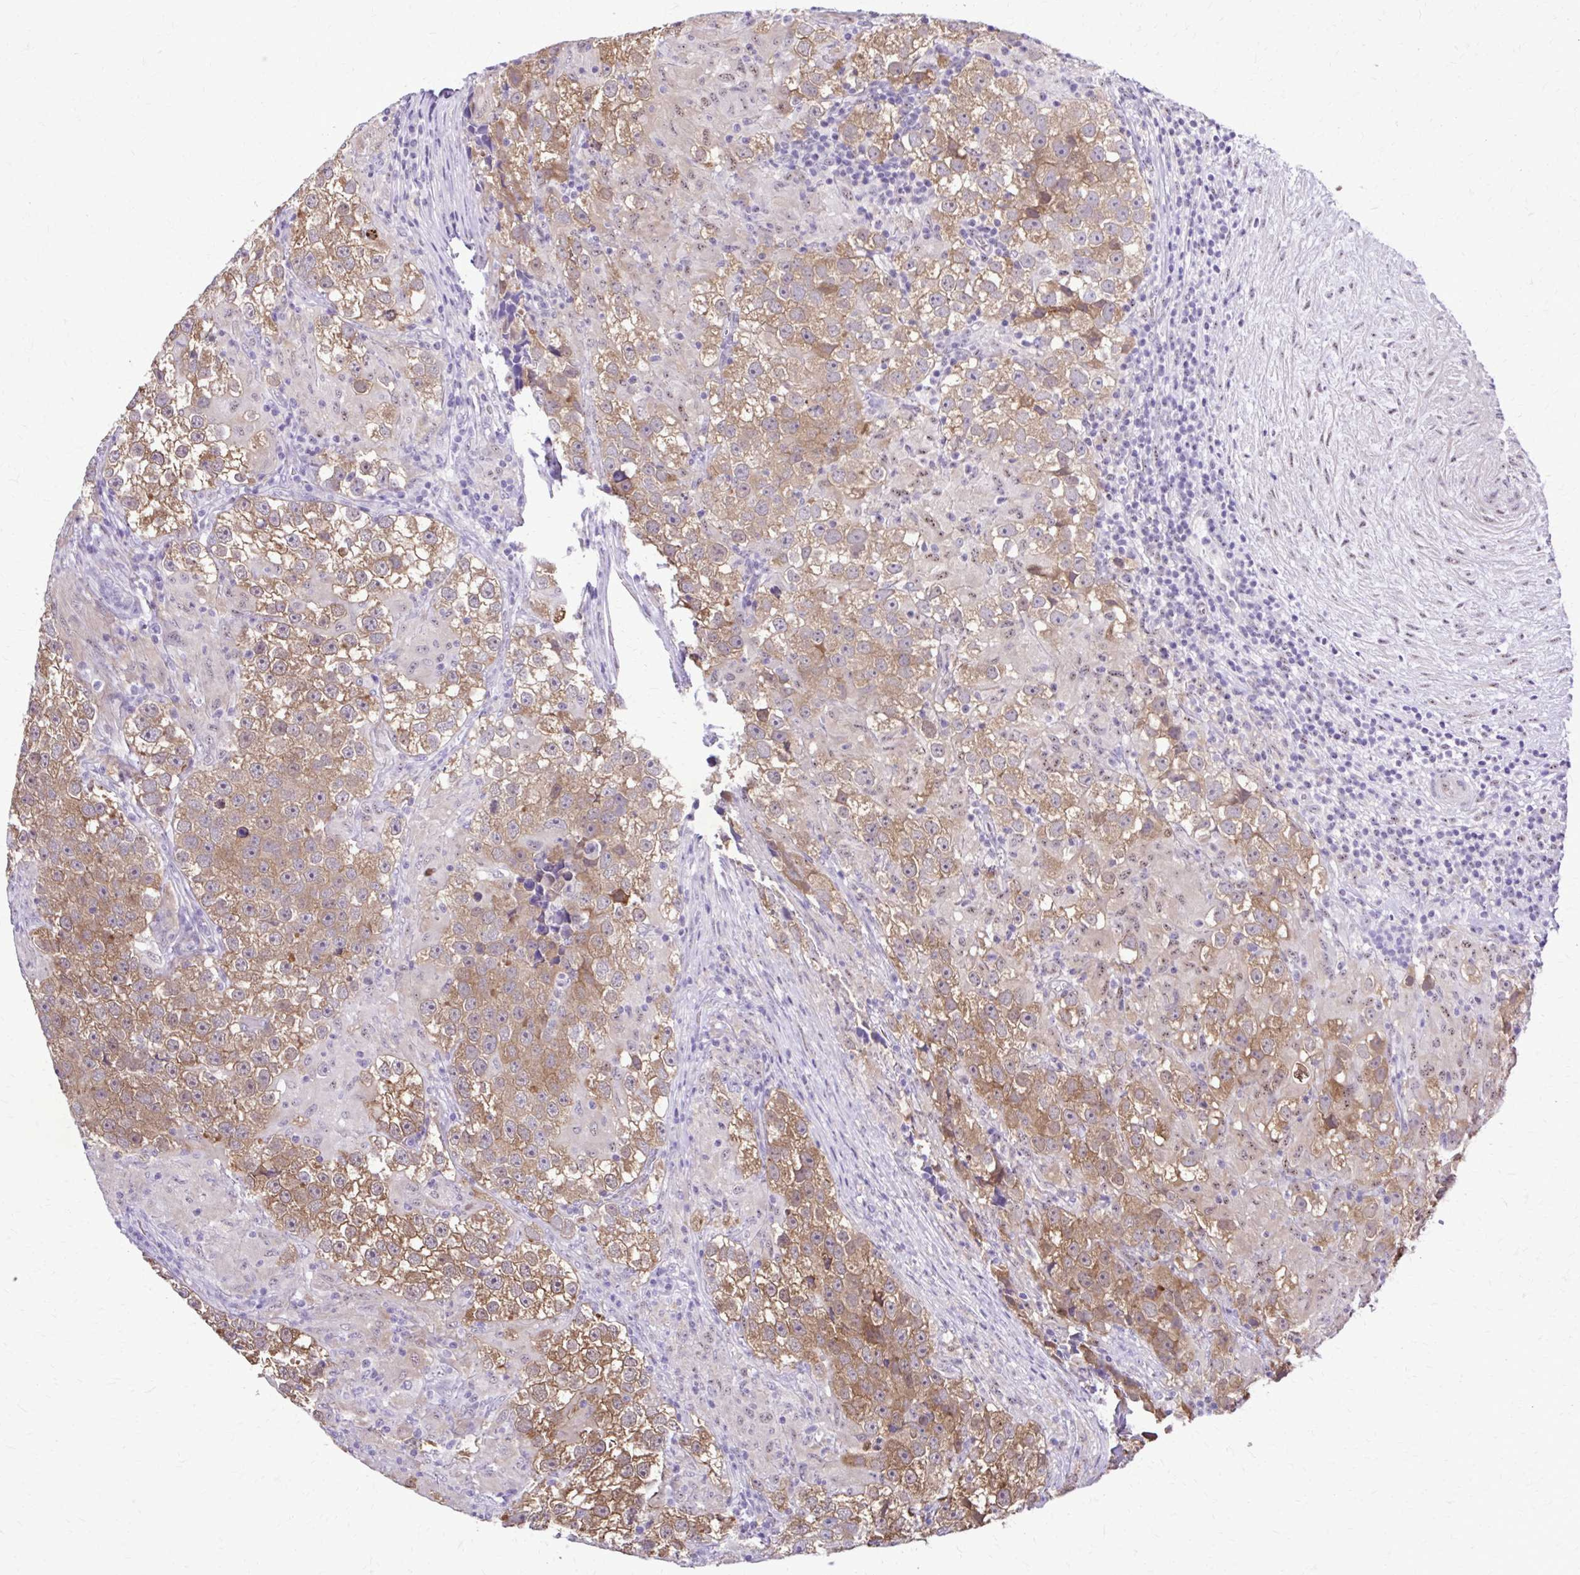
{"staining": {"intensity": "moderate", "quantity": ">75%", "location": "cytoplasmic/membranous"}, "tissue": "testis cancer", "cell_type": "Tumor cells", "image_type": "cancer", "snomed": [{"axis": "morphology", "description": "Seminoma, NOS"}, {"axis": "topography", "description": "Testis"}], "caption": "This photomicrograph demonstrates IHC staining of human seminoma (testis), with medium moderate cytoplasmic/membranous staining in approximately >75% of tumor cells.", "gene": "RASL11B", "patient": {"sex": "male", "age": 46}}